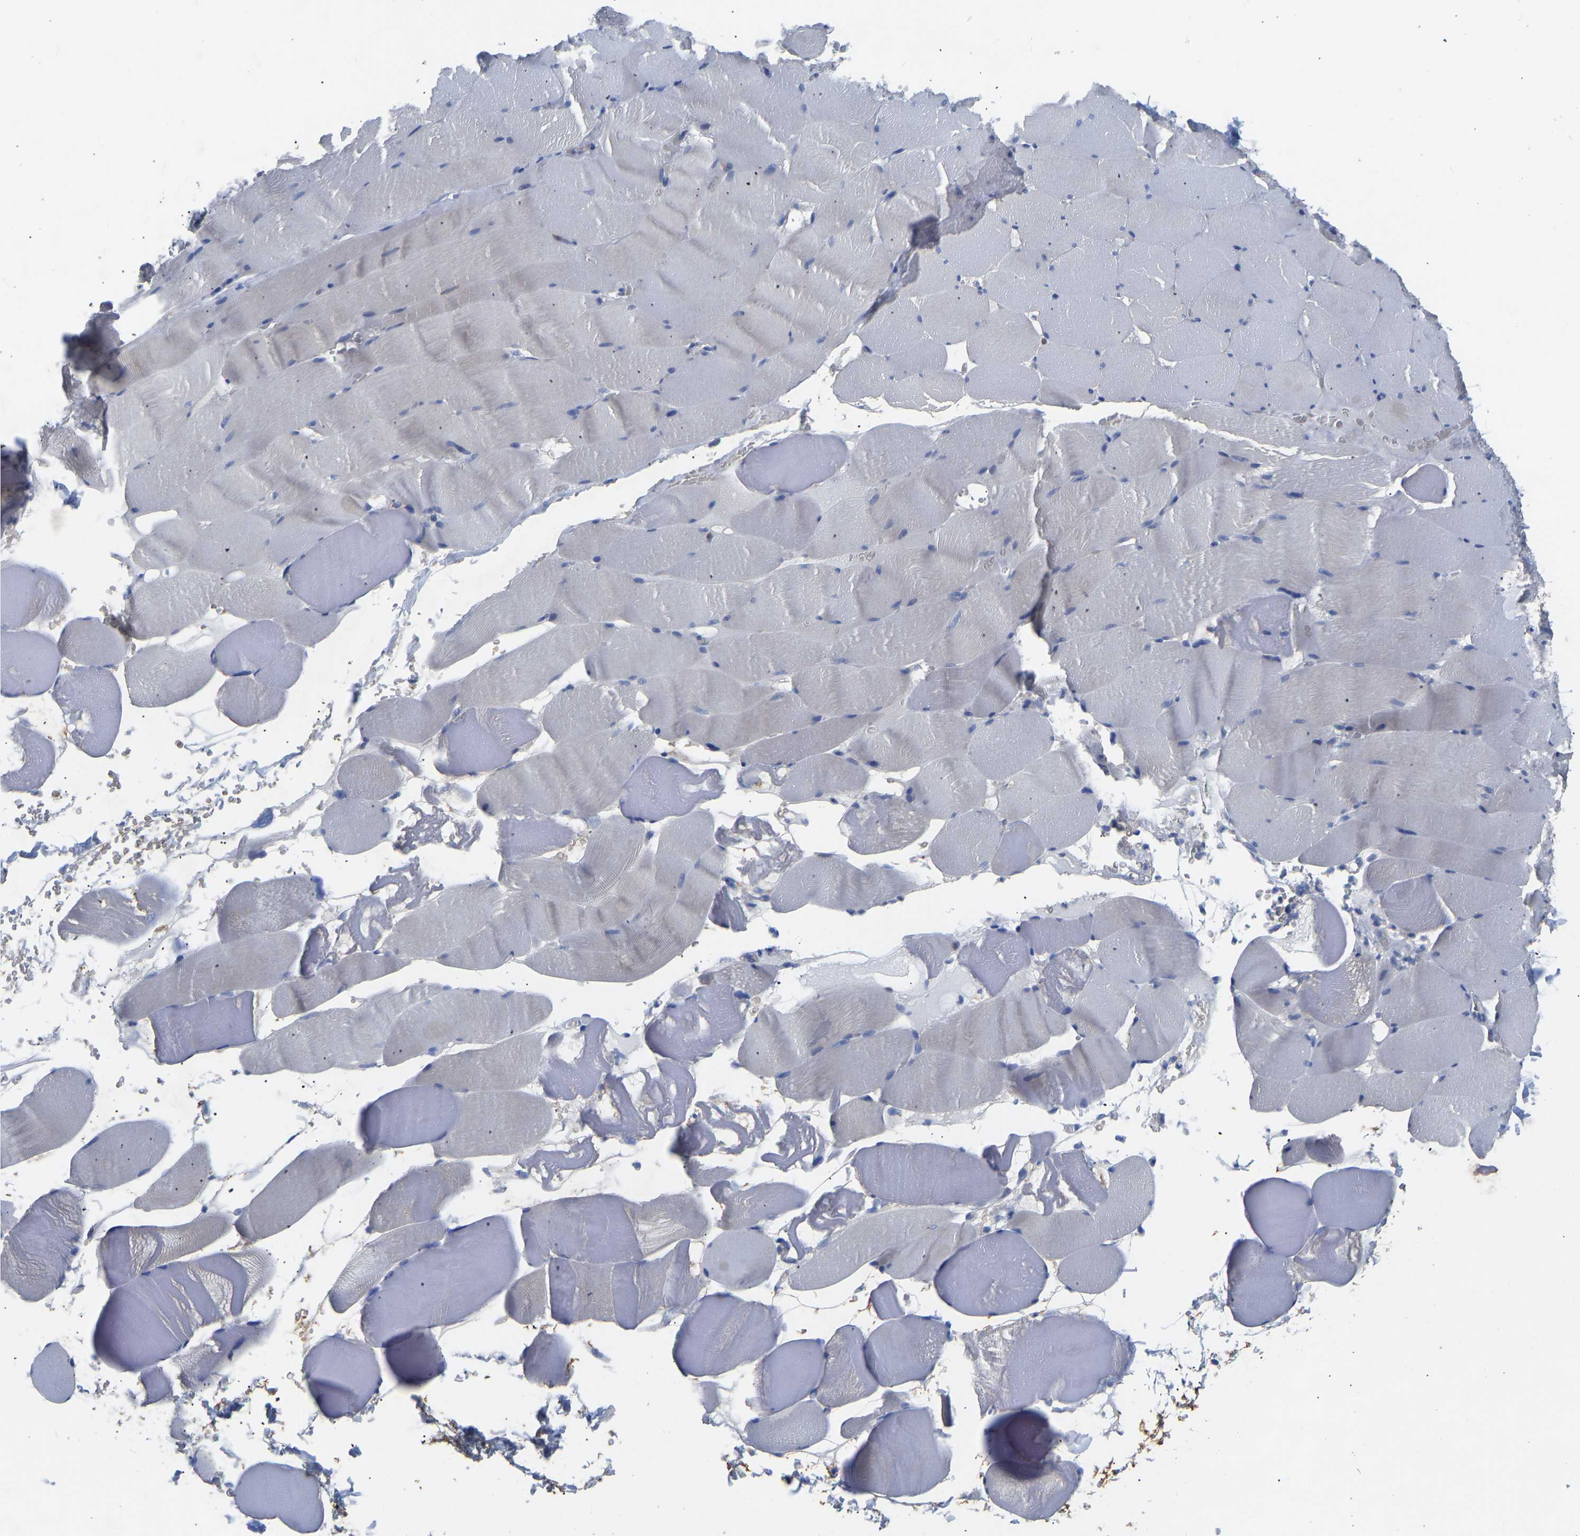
{"staining": {"intensity": "negative", "quantity": "none", "location": "none"}, "tissue": "skeletal muscle", "cell_type": "Myocytes", "image_type": "normal", "snomed": [{"axis": "morphology", "description": "Normal tissue, NOS"}, {"axis": "topography", "description": "Skeletal muscle"}], "caption": "DAB immunohistochemical staining of normal skeletal muscle shows no significant staining in myocytes. (IHC, brightfield microscopy, high magnification).", "gene": "RBP1", "patient": {"sex": "male", "age": 62}}